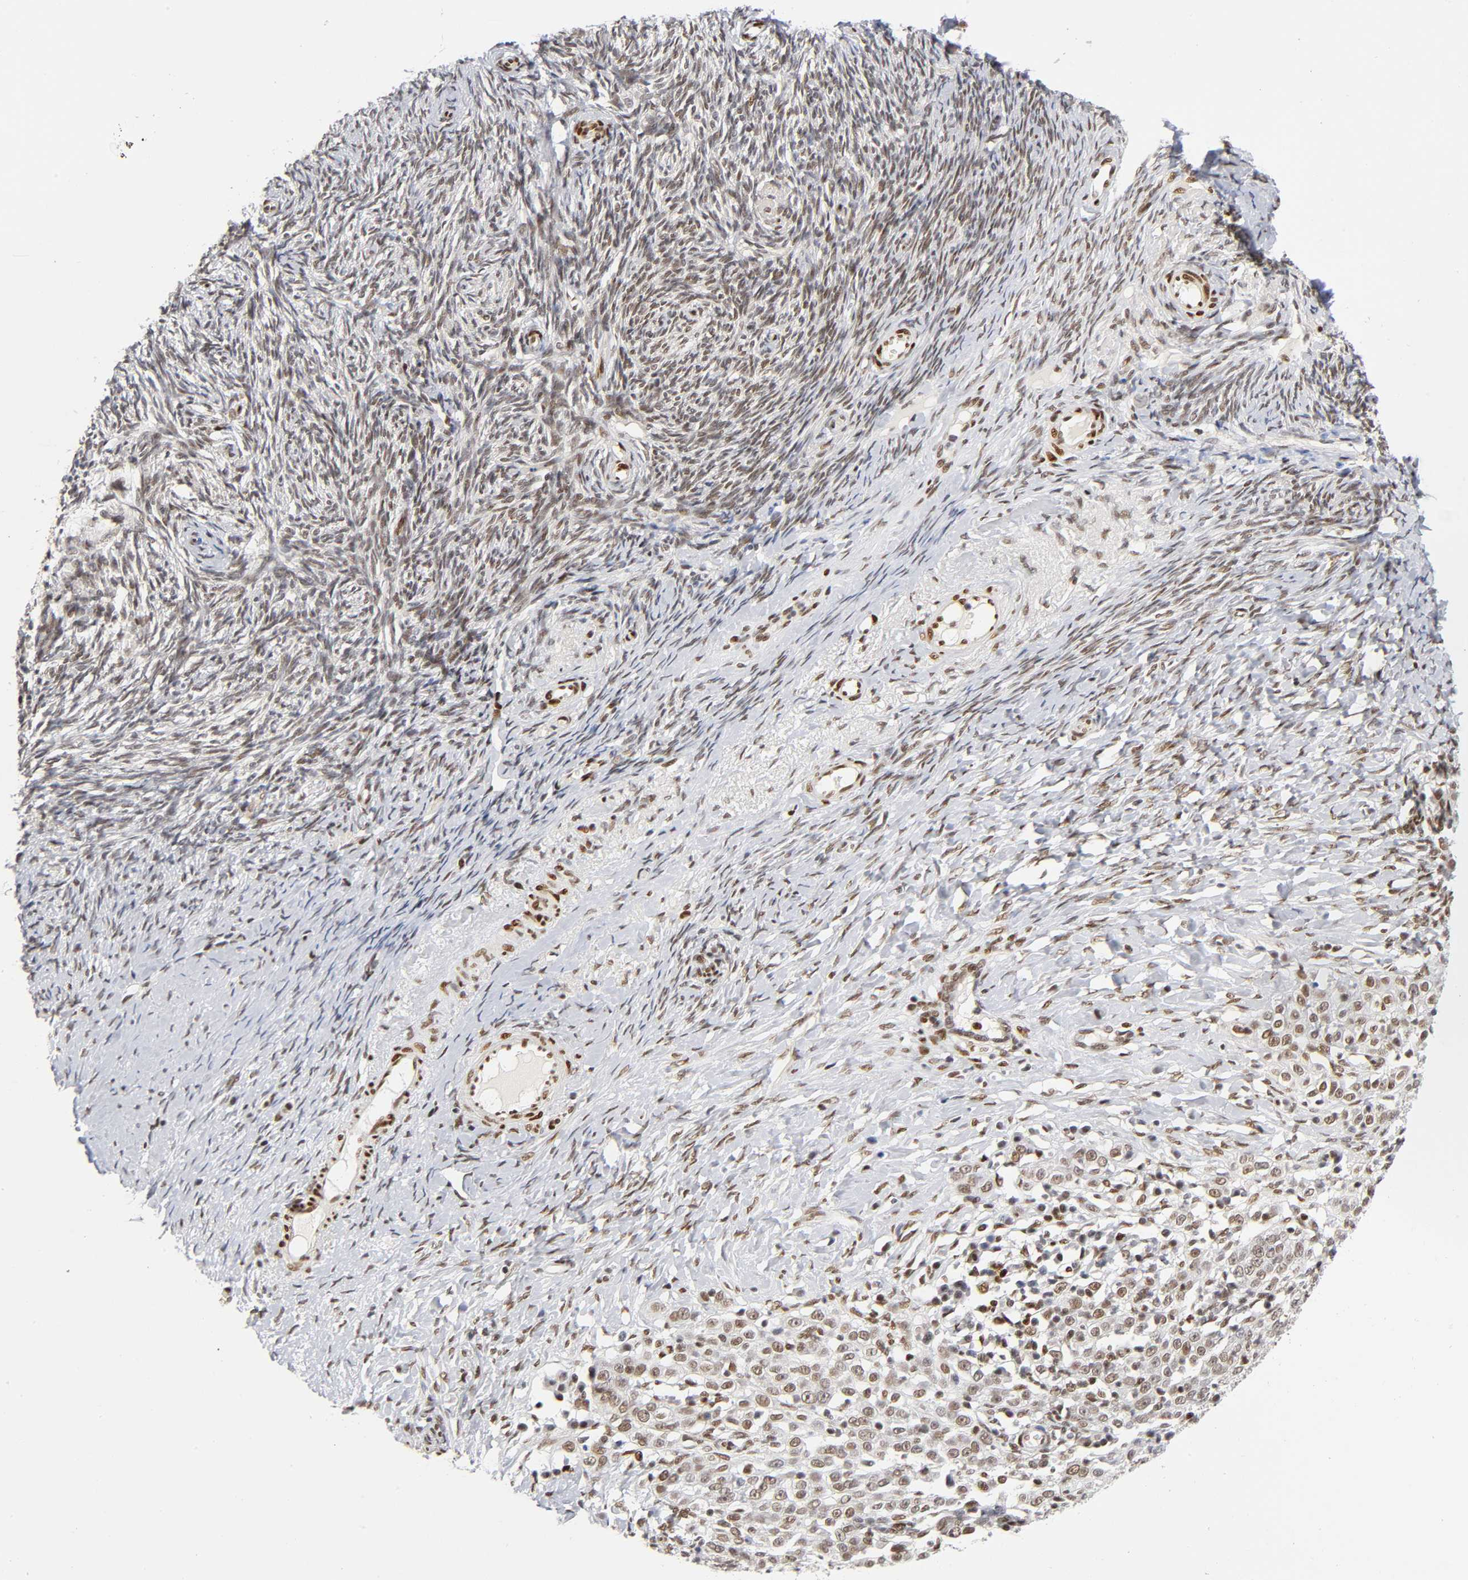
{"staining": {"intensity": "moderate", "quantity": ">75%", "location": "nuclear"}, "tissue": "ovarian cancer", "cell_type": "Tumor cells", "image_type": "cancer", "snomed": [{"axis": "morphology", "description": "Normal tissue, NOS"}, {"axis": "morphology", "description": "Cystadenocarcinoma, serous, NOS"}, {"axis": "topography", "description": "Ovary"}], "caption": "There is medium levels of moderate nuclear staining in tumor cells of ovarian cancer (serous cystadenocarcinoma), as demonstrated by immunohistochemical staining (brown color).", "gene": "NR3C1", "patient": {"sex": "female", "age": 62}}